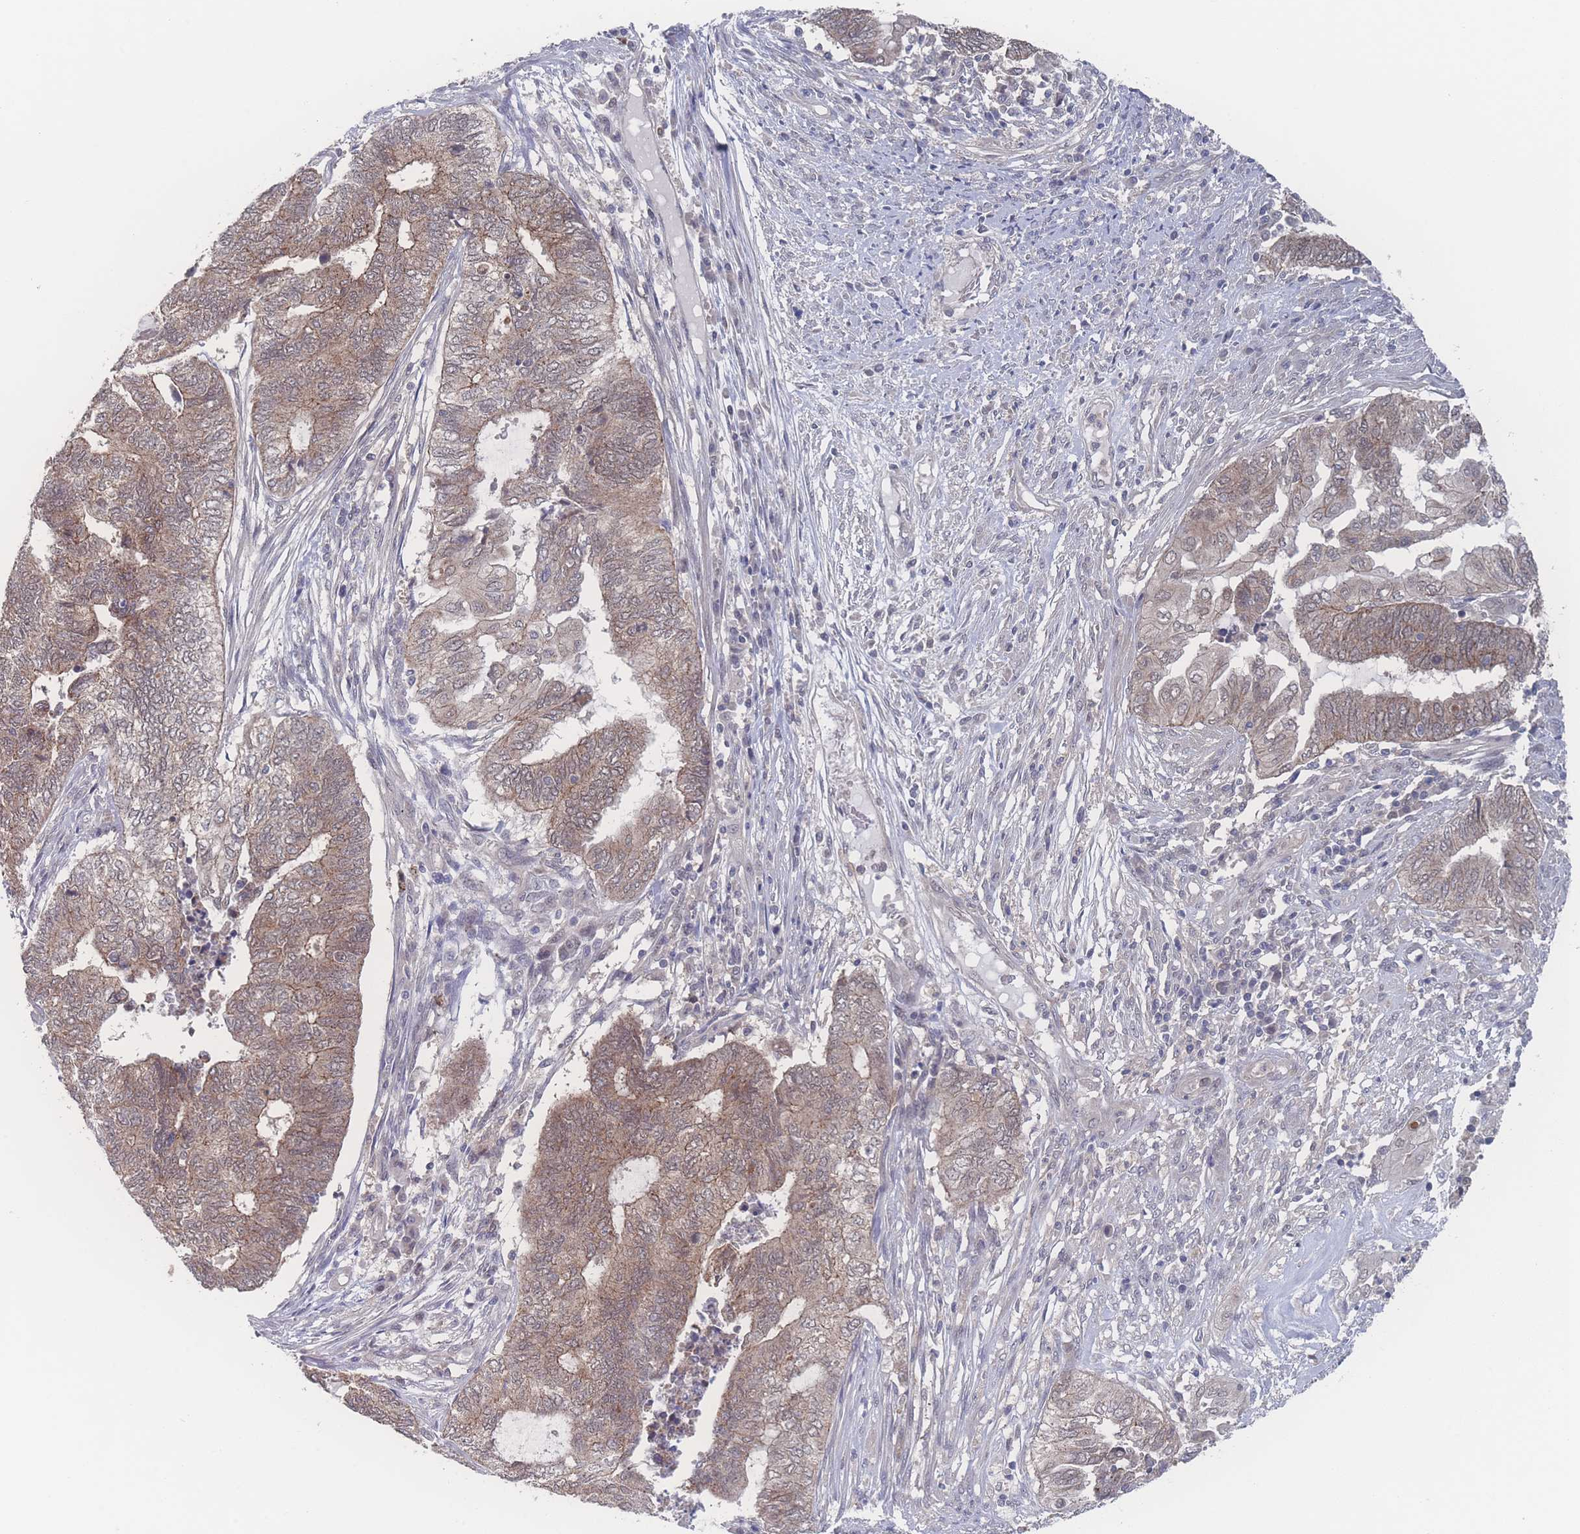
{"staining": {"intensity": "weak", "quantity": ">75%", "location": "cytoplasmic/membranous"}, "tissue": "endometrial cancer", "cell_type": "Tumor cells", "image_type": "cancer", "snomed": [{"axis": "morphology", "description": "Adenocarcinoma, NOS"}, {"axis": "topography", "description": "Uterus"}, {"axis": "topography", "description": "Endometrium"}], "caption": "Endometrial cancer (adenocarcinoma) stained for a protein (brown) demonstrates weak cytoplasmic/membranous positive positivity in approximately >75% of tumor cells.", "gene": "NBEAL1", "patient": {"sex": "female", "age": 70}}